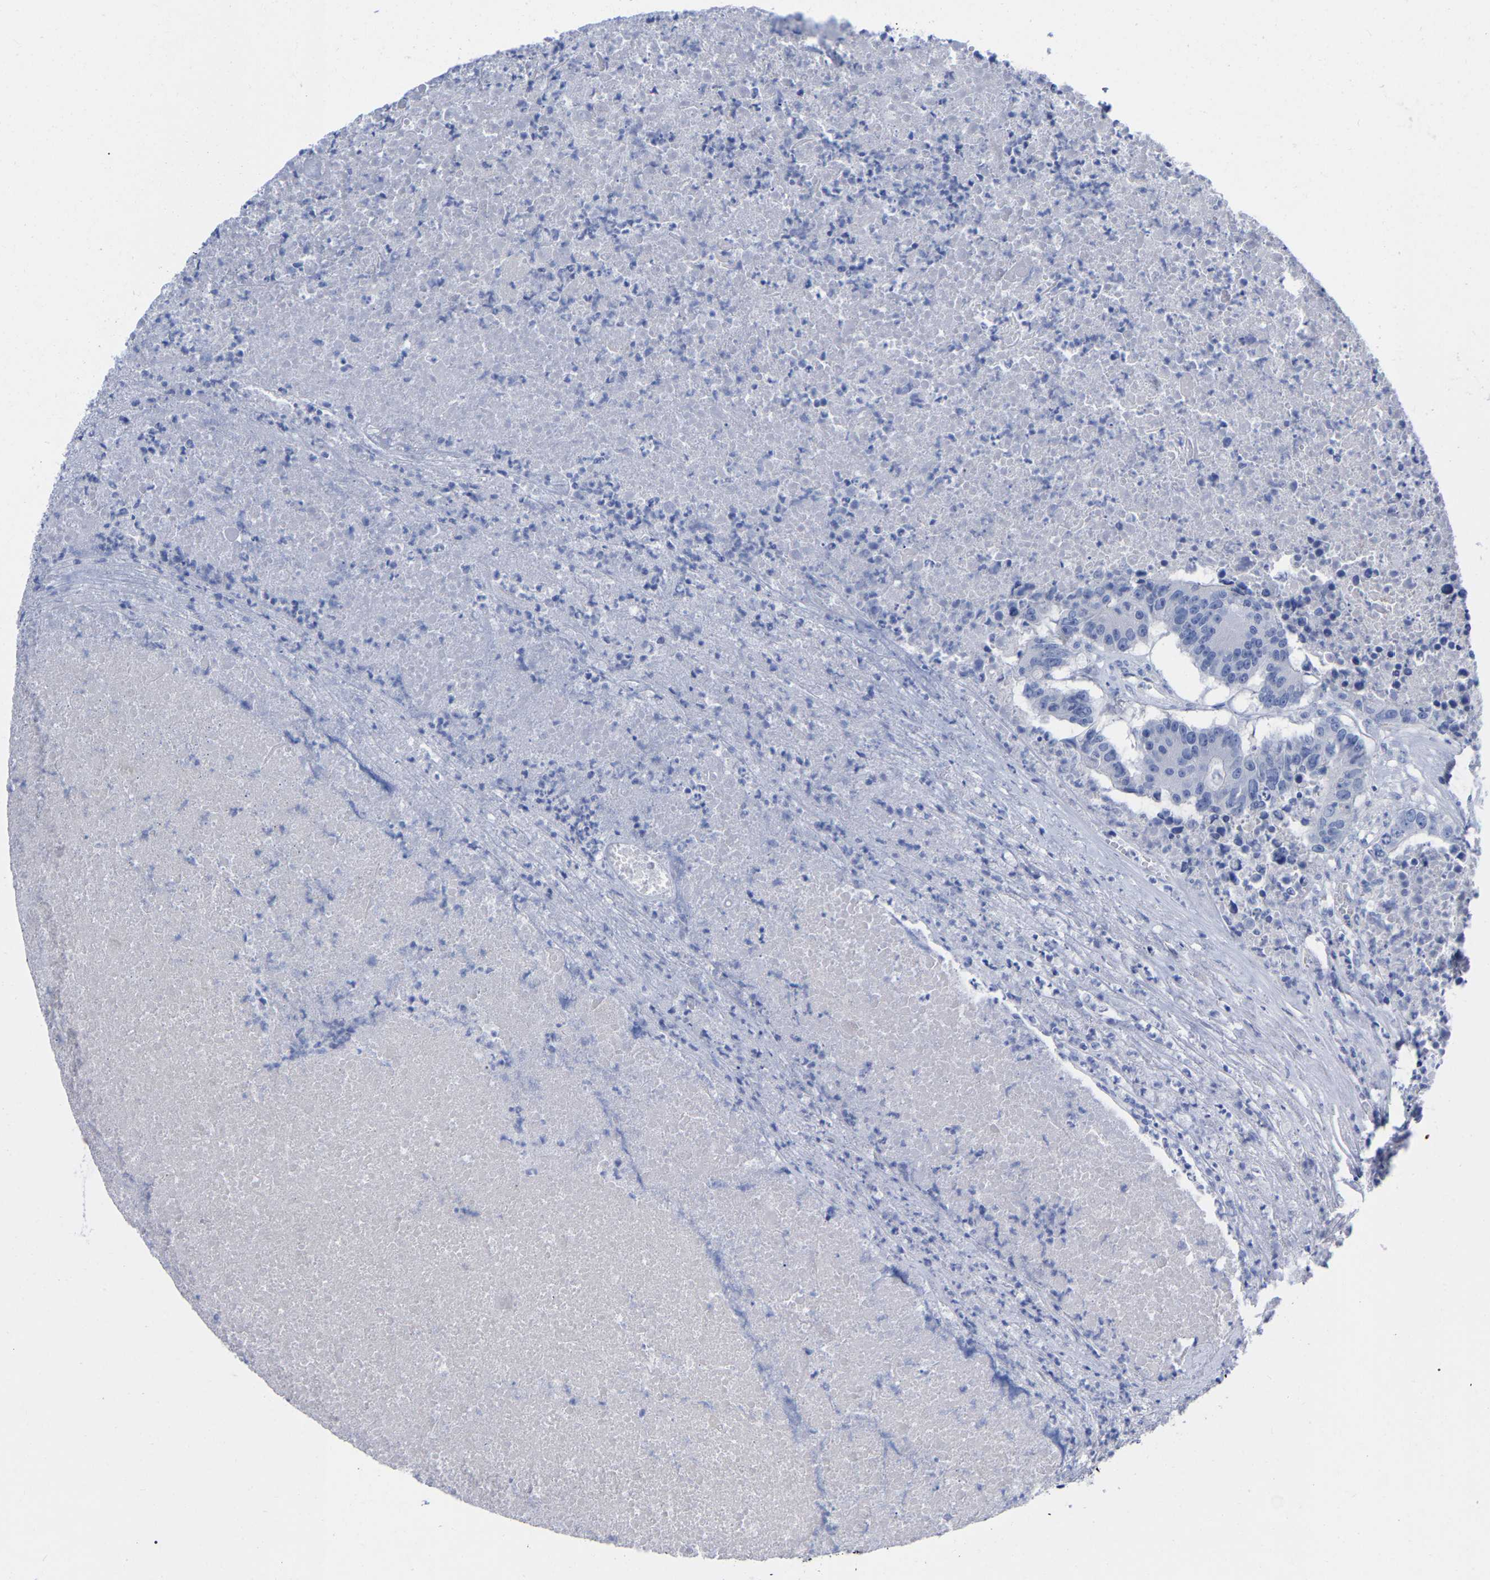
{"staining": {"intensity": "negative", "quantity": "none", "location": "none"}, "tissue": "colorectal cancer", "cell_type": "Tumor cells", "image_type": "cancer", "snomed": [{"axis": "morphology", "description": "Adenocarcinoma, NOS"}, {"axis": "topography", "description": "Colon"}], "caption": "Colorectal adenocarcinoma was stained to show a protein in brown. There is no significant staining in tumor cells.", "gene": "HAPLN1", "patient": {"sex": "male", "age": 87}}